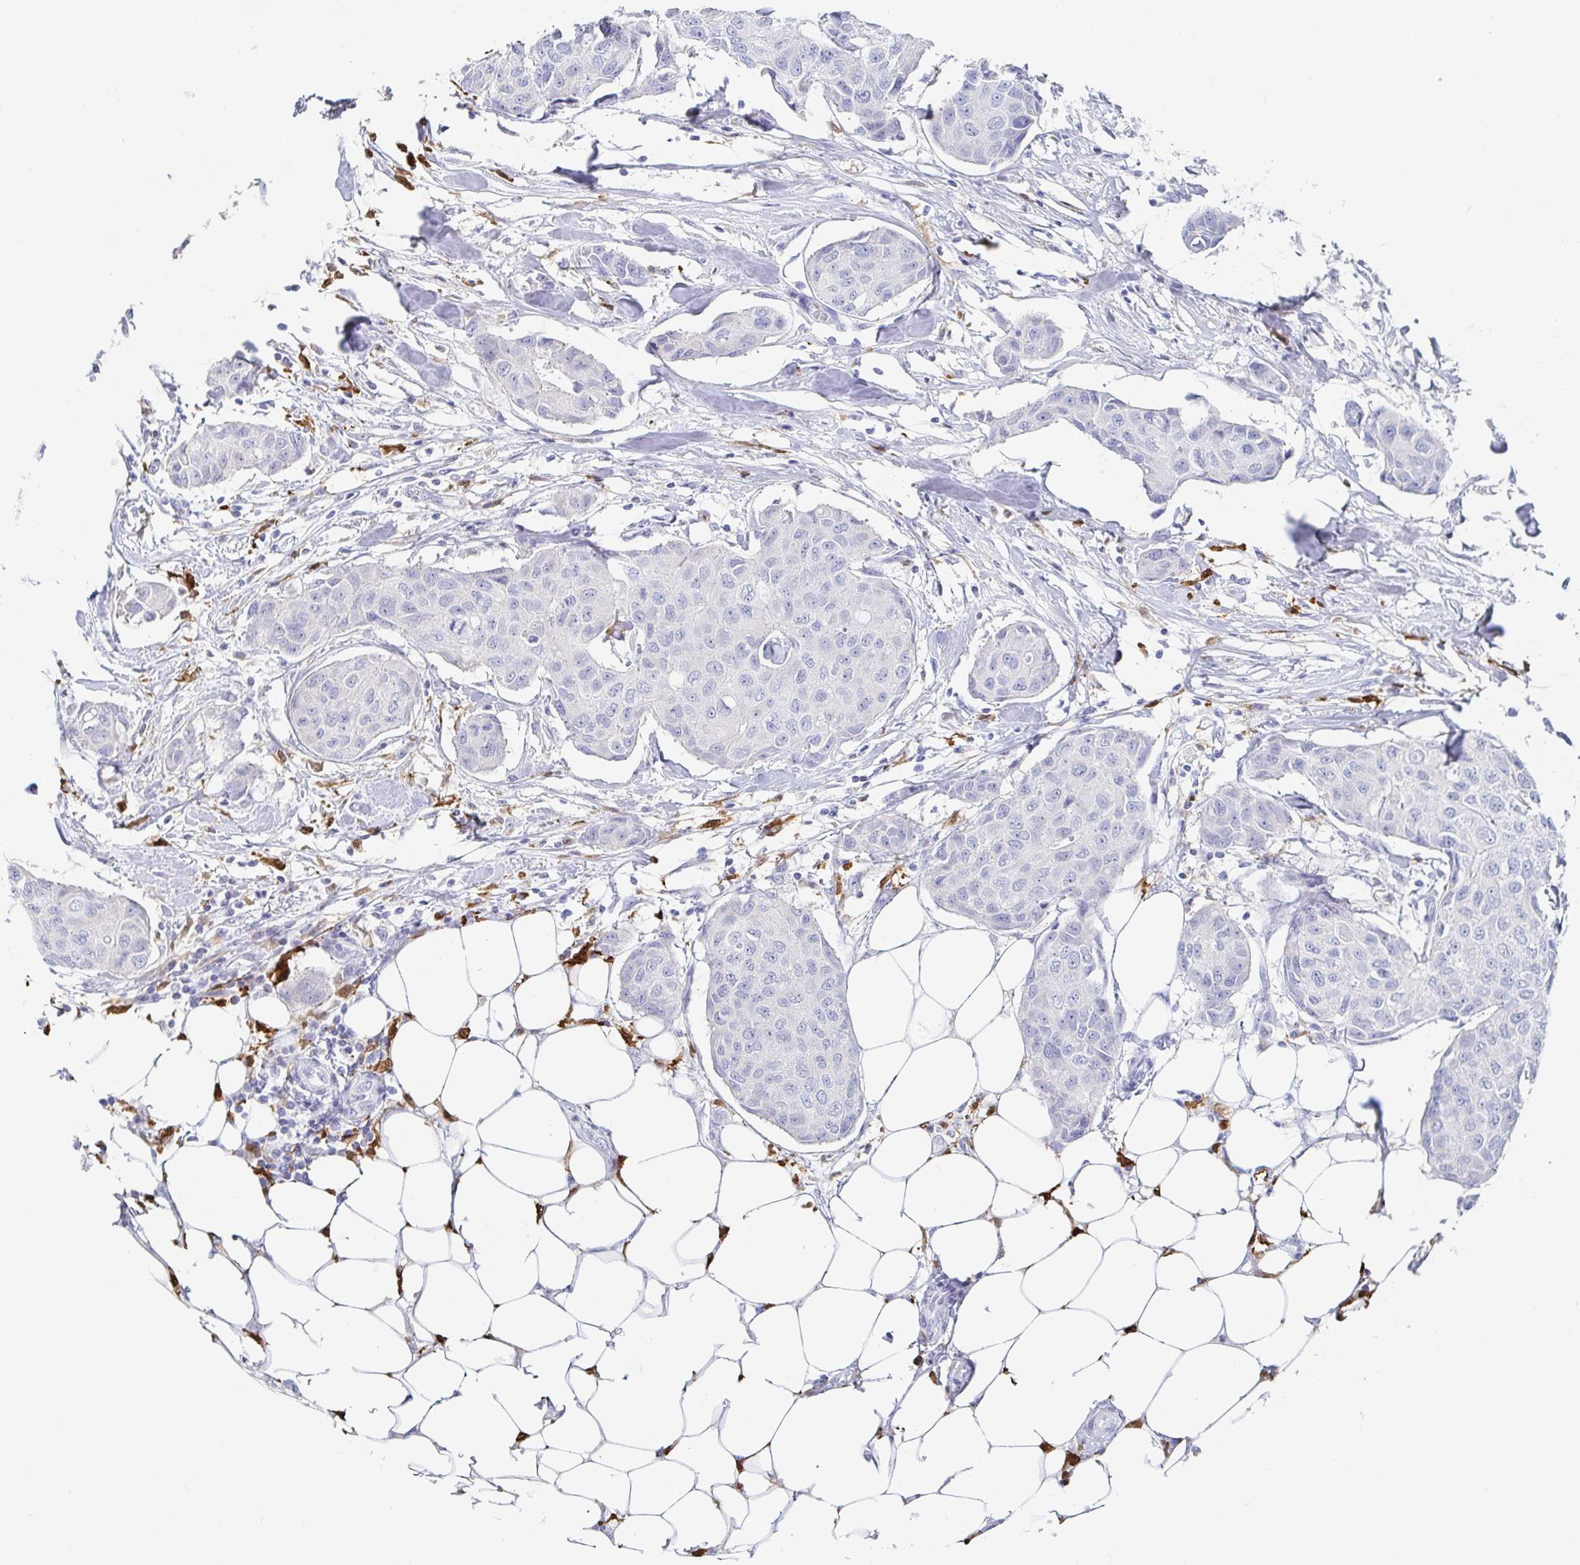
{"staining": {"intensity": "negative", "quantity": "none", "location": "none"}, "tissue": "breast cancer", "cell_type": "Tumor cells", "image_type": "cancer", "snomed": [{"axis": "morphology", "description": "Duct carcinoma"}, {"axis": "topography", "description": "Breast"}, {"axis": "topography", "description": "Lymph node"}], "caption": "IHC of breast cancer demonstrates no positivity in tumor cells.", "gene": "OR2A4", "patient": {"sex": "female", "age": 80}}